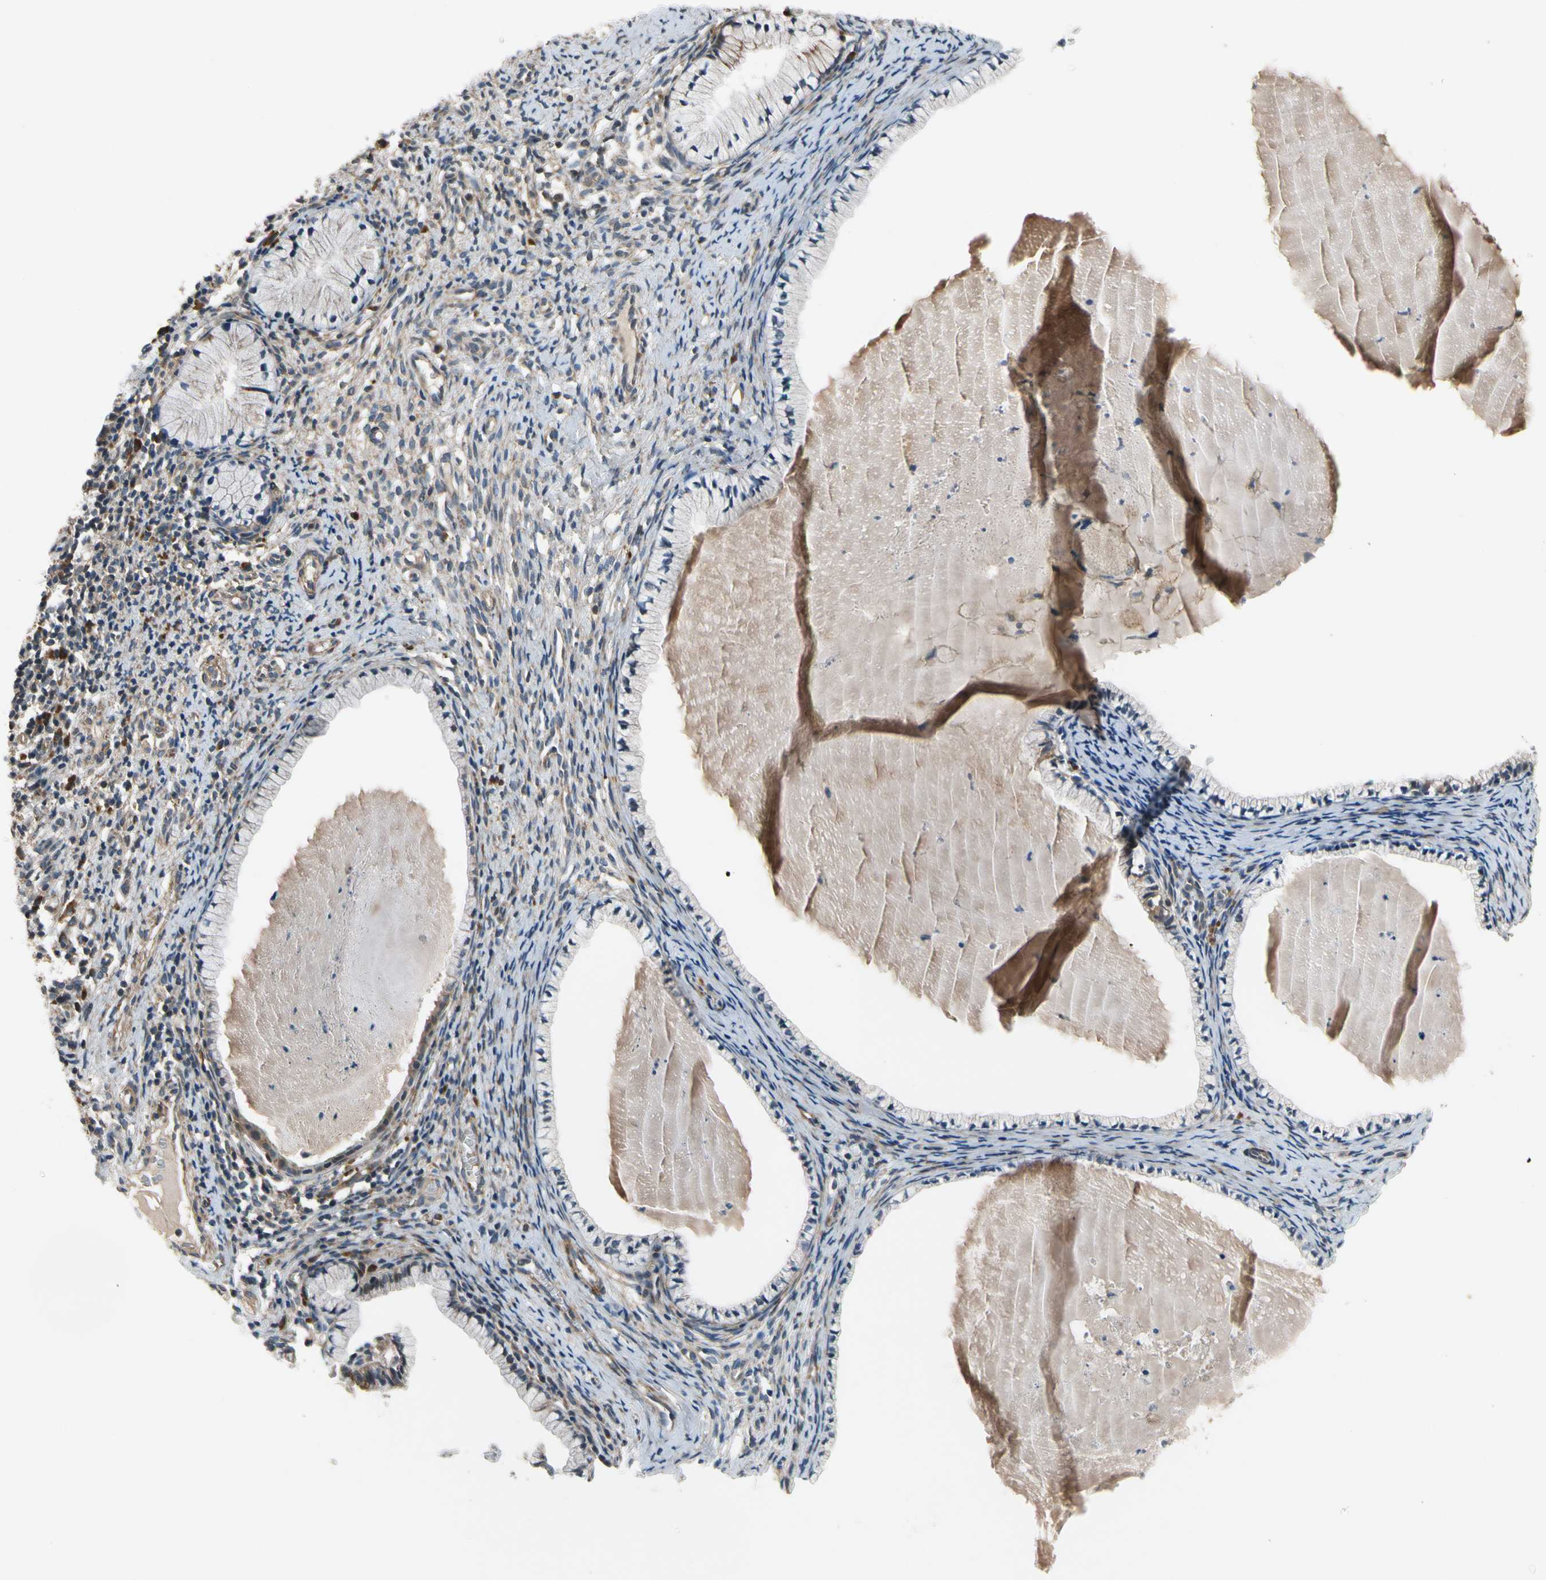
{"staining": {"intensity": "moderate", "quantity": "<25%", "location": "cytoplasmic/membranous"}, "tissue": "cervix", "cell_type": "Glandular cells", "image_type": "normal", "snomed": [{"axis": "morphology", "description": "Normal tissue, NOS"}, {"axis": "topography", "description": "Cervix"}], "caption": "Moderate cytoplasmic/membranous positivity for a protein is appreciated in approximately <25% of glandular cells of normal cervix using immunohistochemistry (IHC).", "gene": "MST1R", "patient": {"sex": "female", "age": 70}}